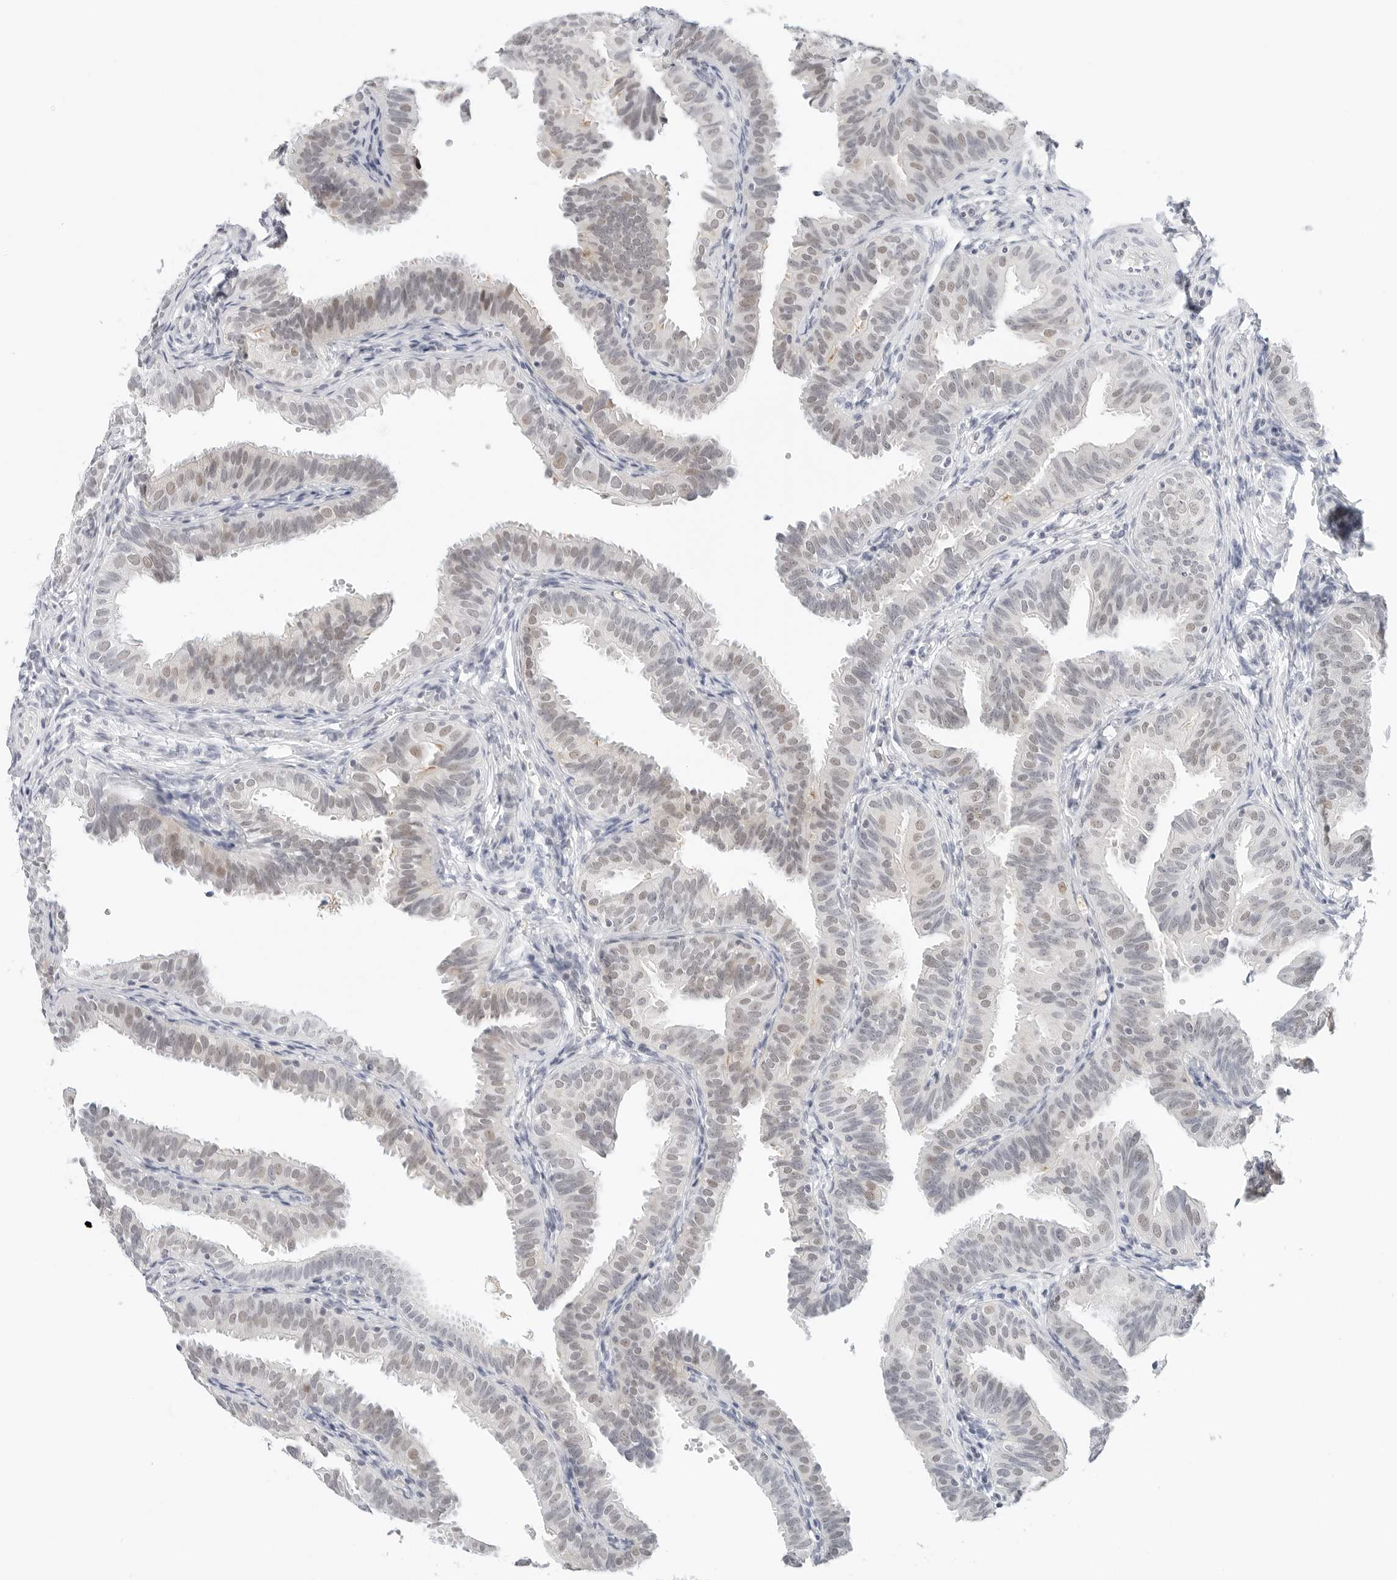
{"staining": {"intensity": "weak", "quantity": "25%-75%", "location": "nuclear"}, "tissue": "fallopian tube", "cell_type": "Glandular cells", "image_type": "normal", "snomed": [{"axis": "morphology", "description": "Normal tissue, NOS"}, {"axis": "topography", "description": "Fallopian tube"}], "caption": "Brown immunohistochemical staining in benign human fallopian tube shows weak nuclear expression in about 25%-75% of glandular cells. The protein of interest is shown in brown color, while the nuclei are stained blue.", "gene": "TSEN2", "patient": {"sex": "female", "age": 35}}